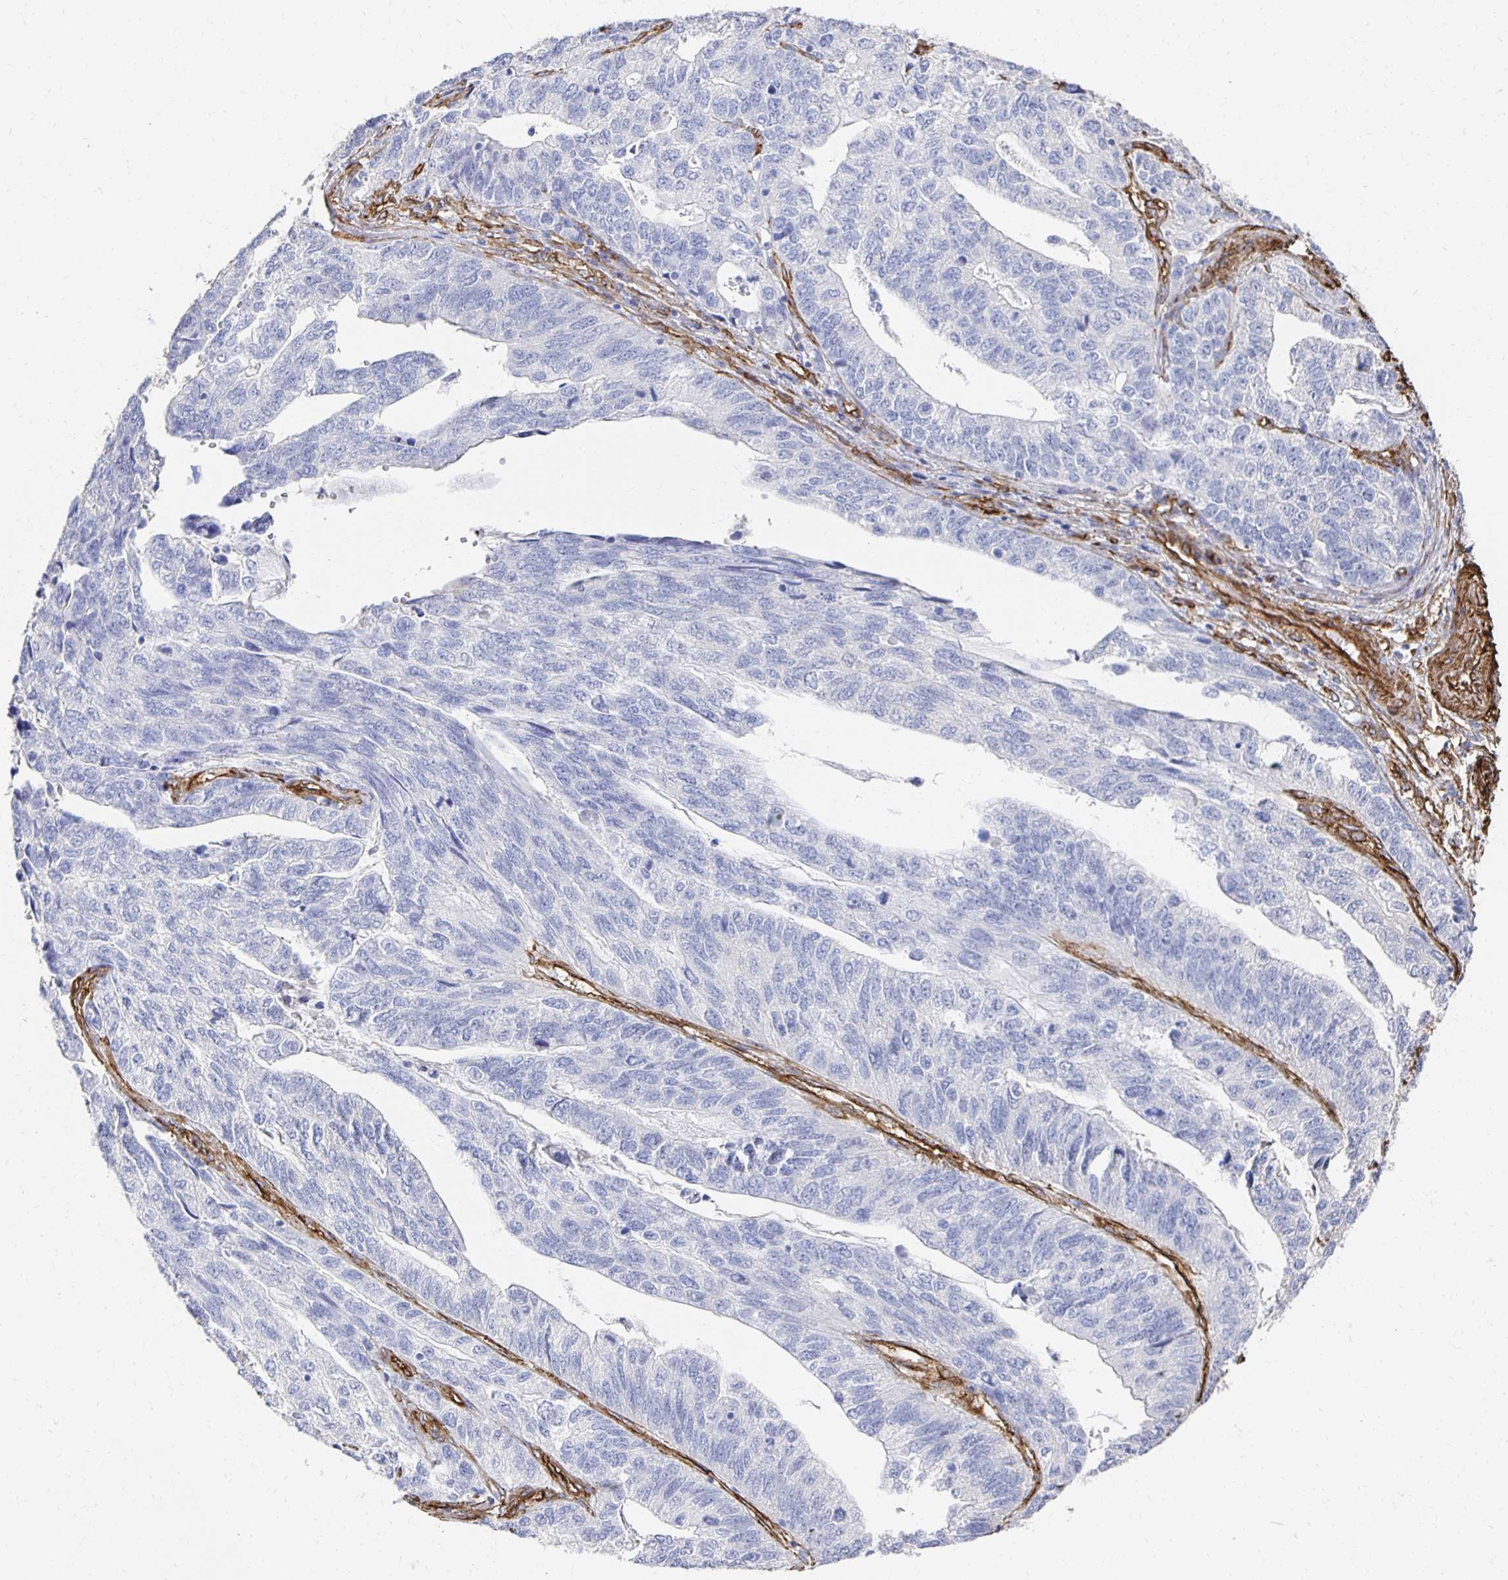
{"staining": {"intensity": "negative", "quantity": "none", "location": "none"}, "tissue": "stomach cancer", "cell_type": "Tumor cells", "image_type": "cancer", "snomed": [{"axis": "morphology", "description": "Adenocarcinoma, NOS"}, {"axis": "topography", "description": "Stomach, upper"}], "caption": "There is no significant expression in tumor cells of stomach adenocarcinoma.", "gene": "VIPR2", "patient": {"sex": "female", "age": 67}}